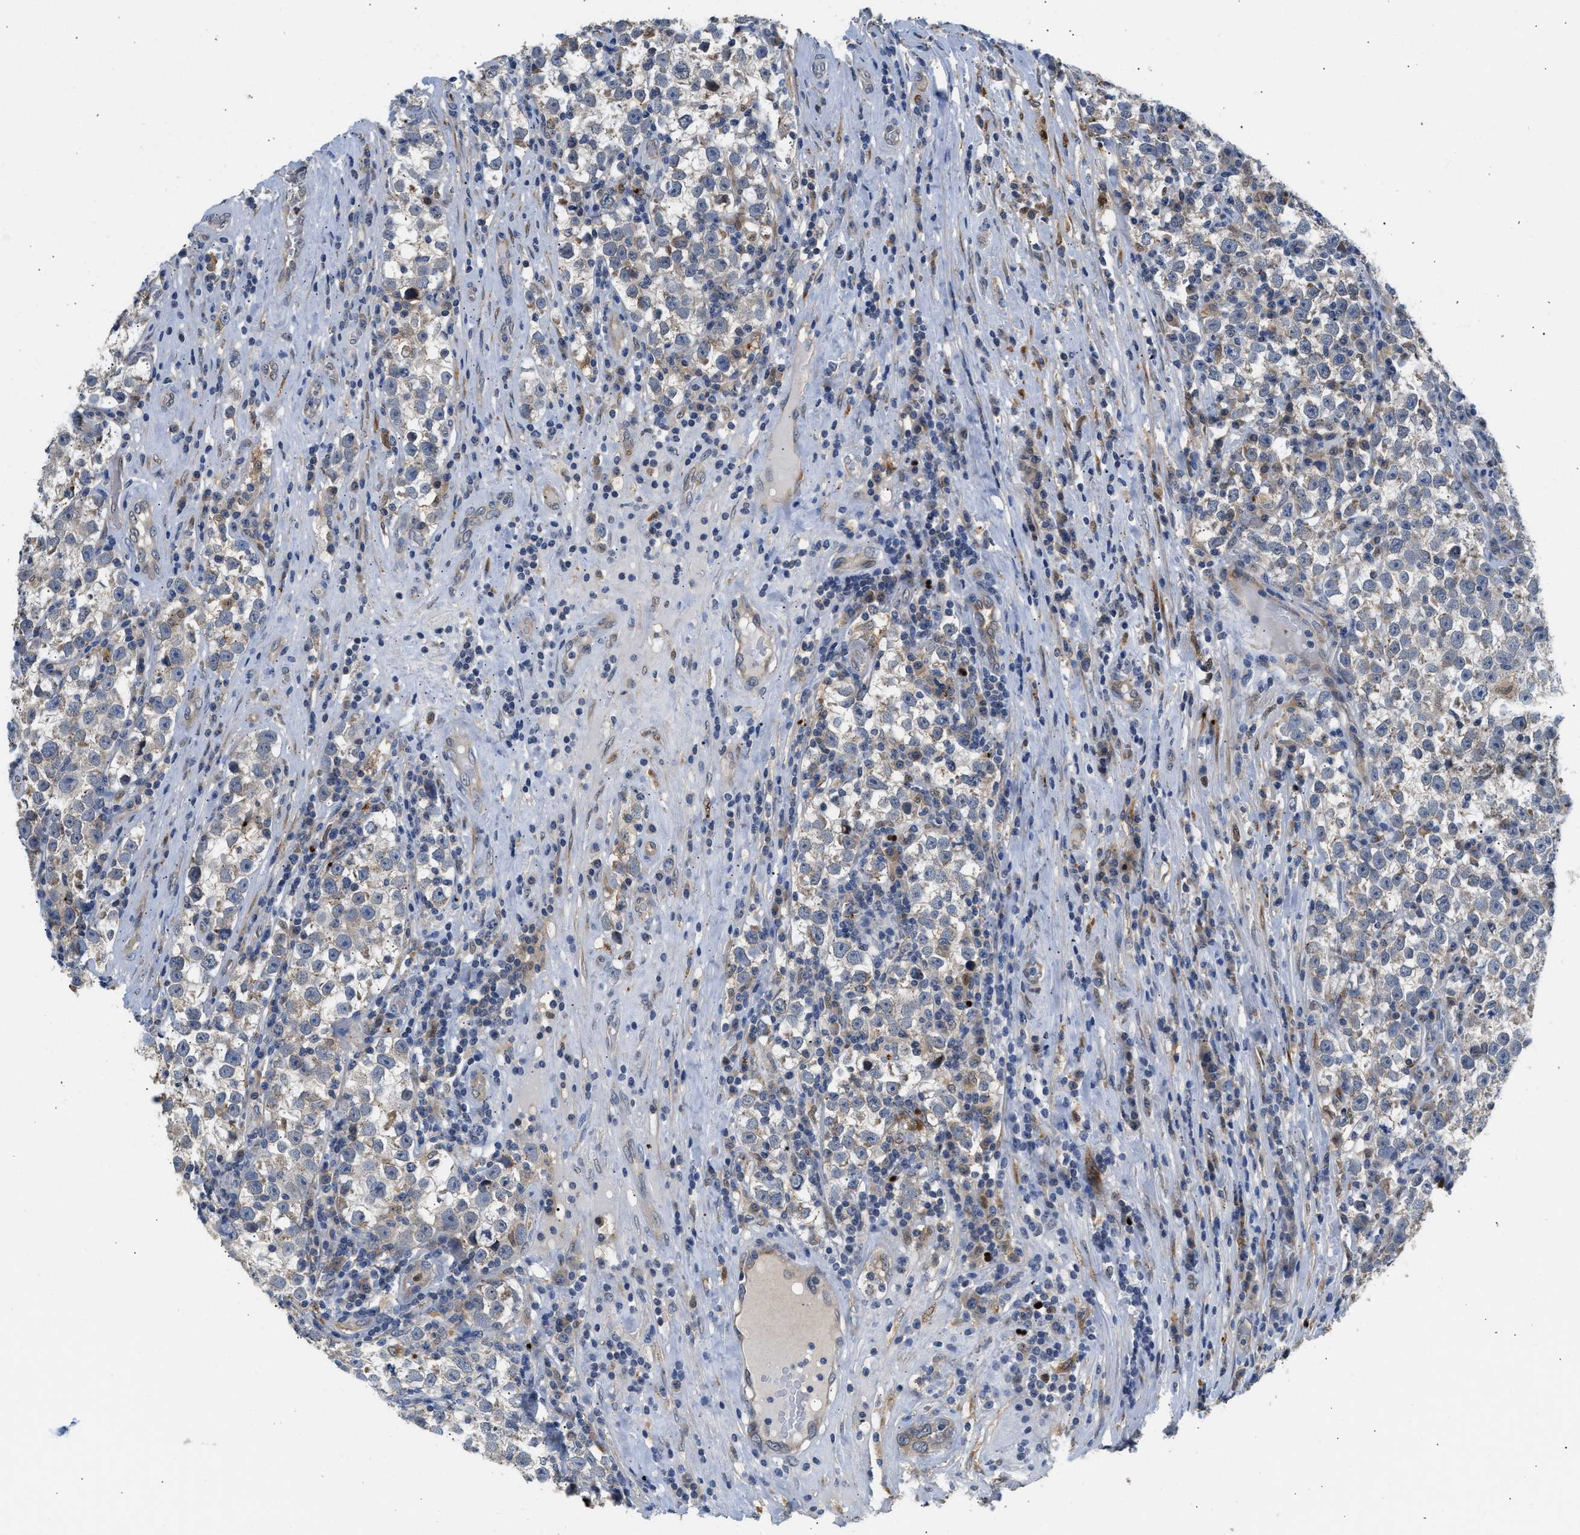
{"staining": {"intensity": "weak", "quantity": "<25%", "location": "cytoplasmic/membranous"}, "tissue": "testis cancer", "cell_type": "Tumor cells", "image_type": "cancer", "snomed": [{"axis": "morphology", "description": "Normal tissue, NOS"}, {"axis": "morphology", "description": "Seminoma, NOS"}, {"axis": "topography", "description": "Testis"}], "caption": "High magnification brightfield microscopy of seminoma (testis) stained with DAB (brown) and counterstained with hematoxylin (blue): tumor cells show no significant positivity. (Immunohistochemistry (ihc), brightfield microscopy, high magnification).", "gene": "PPM1L", "patient": {"sex": "male", "age": 43}}